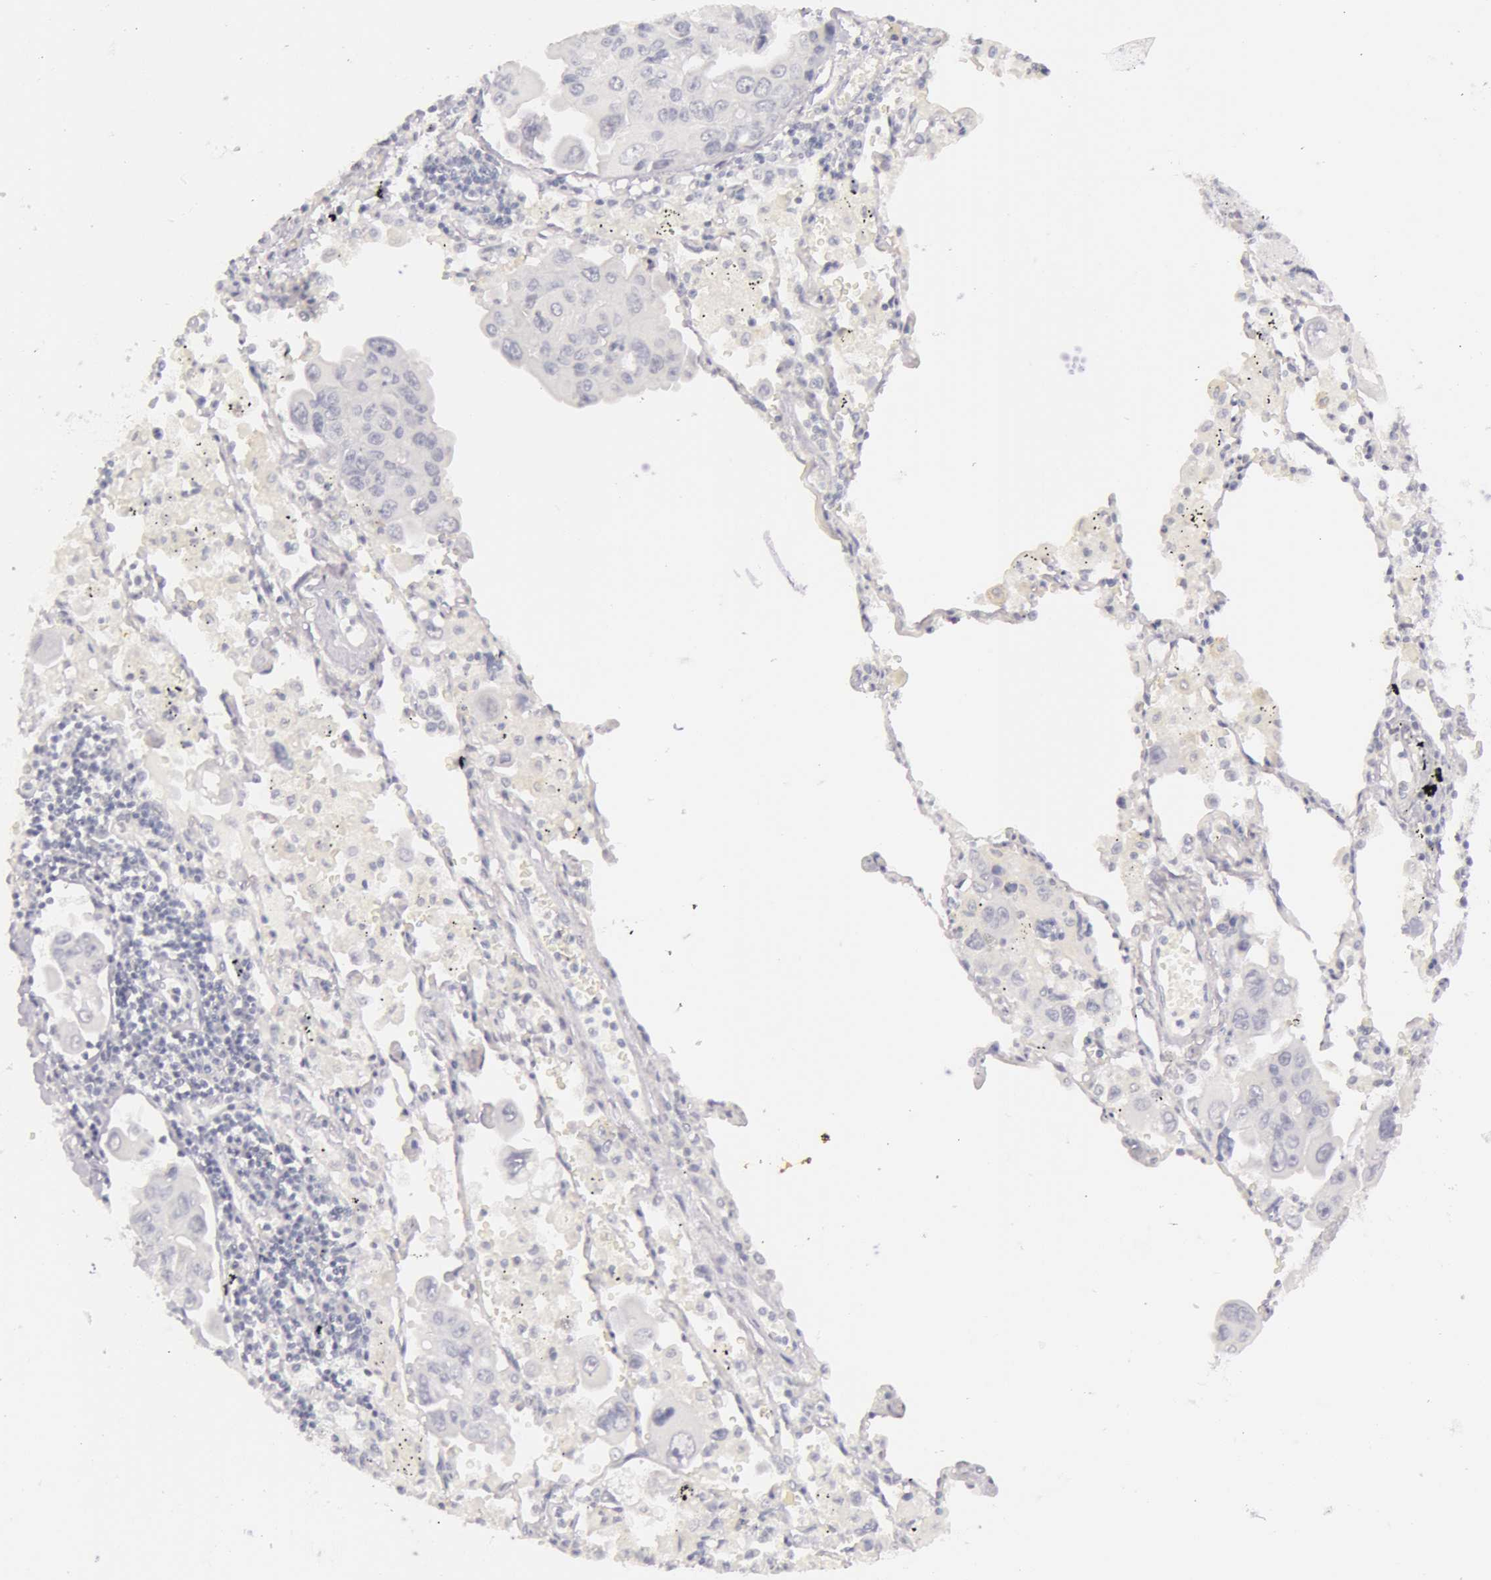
{"staining": {"intensity": "negative", "quantity": "none", "location": "none"}, "tissue": "lung cancer", "cell_type": "Tumor cells", "image_type": "cancer", "snomed": [{"axis": "morphology", "description": "Adenocarcinoma, NOS"}, {"axis": "topography", "description": "Lung"}], "caption": "Tumor cells show no significant protein expression in lung cancer.", "gene": "RBMY1F", "patient": {"sex": "male", "age": 64}}